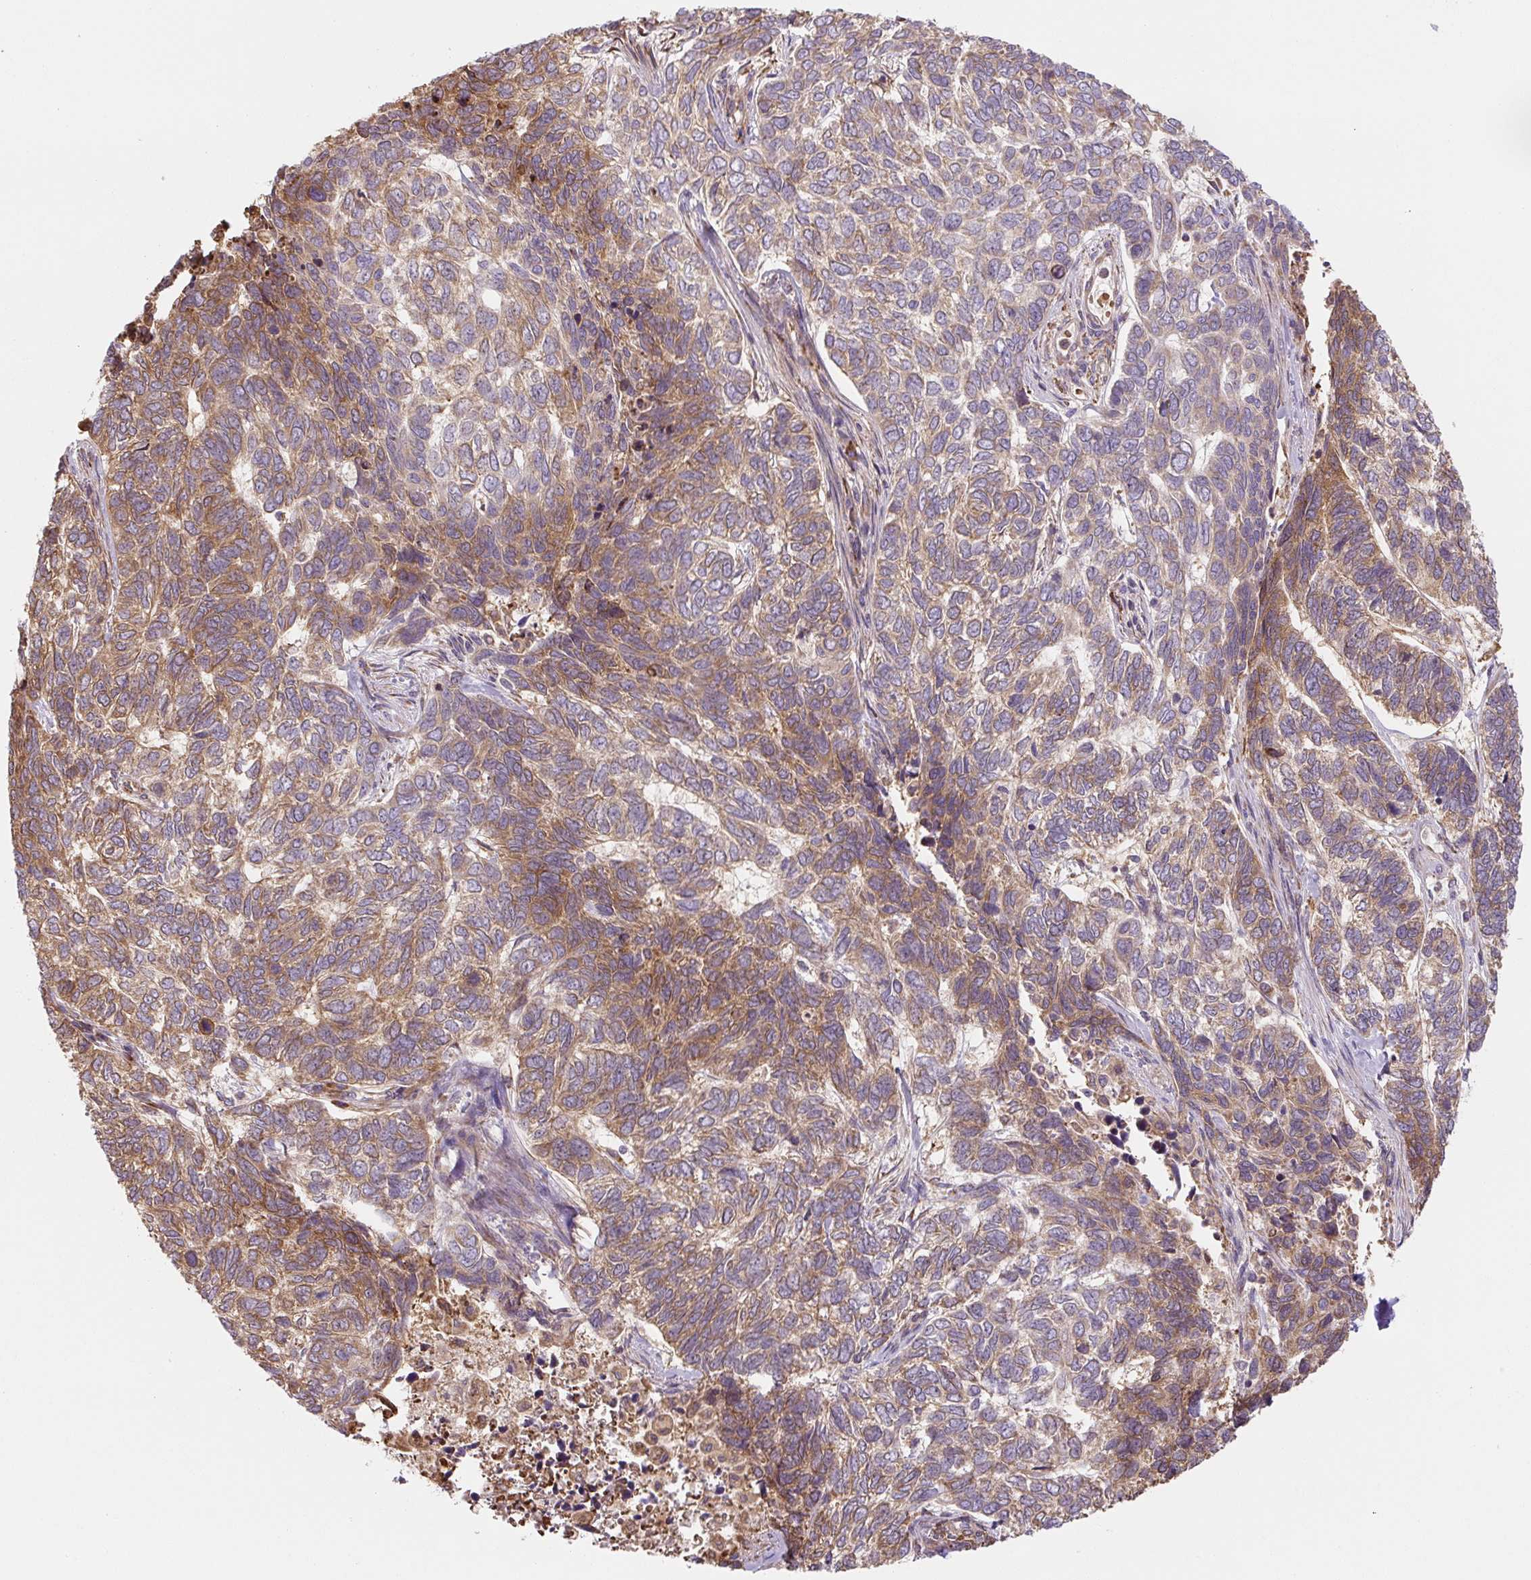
{"staining": {"intensity": "moderate", "quantity": ">75%", "location": "cytoplasmic/membranous"}, "tissue": "skin cancer", "cell_type": "Tumor cells", "image_type": "cancer", "snomed": [{"axis": "morphology", "description": "Basal cell carcinoma"}, {"axis": "topography", "description": "Skin"}], "caption": "Immunohistochemistry histopathology image of skin cancer (basal cell carcinoma) stained for a protein (brown), which displays medium levels of moderate cytoplasmic/membranous positivity in approximately >75% of tumor cells.", "gene": "RASA1", "patient": {"sex": "female", "age": 65}}